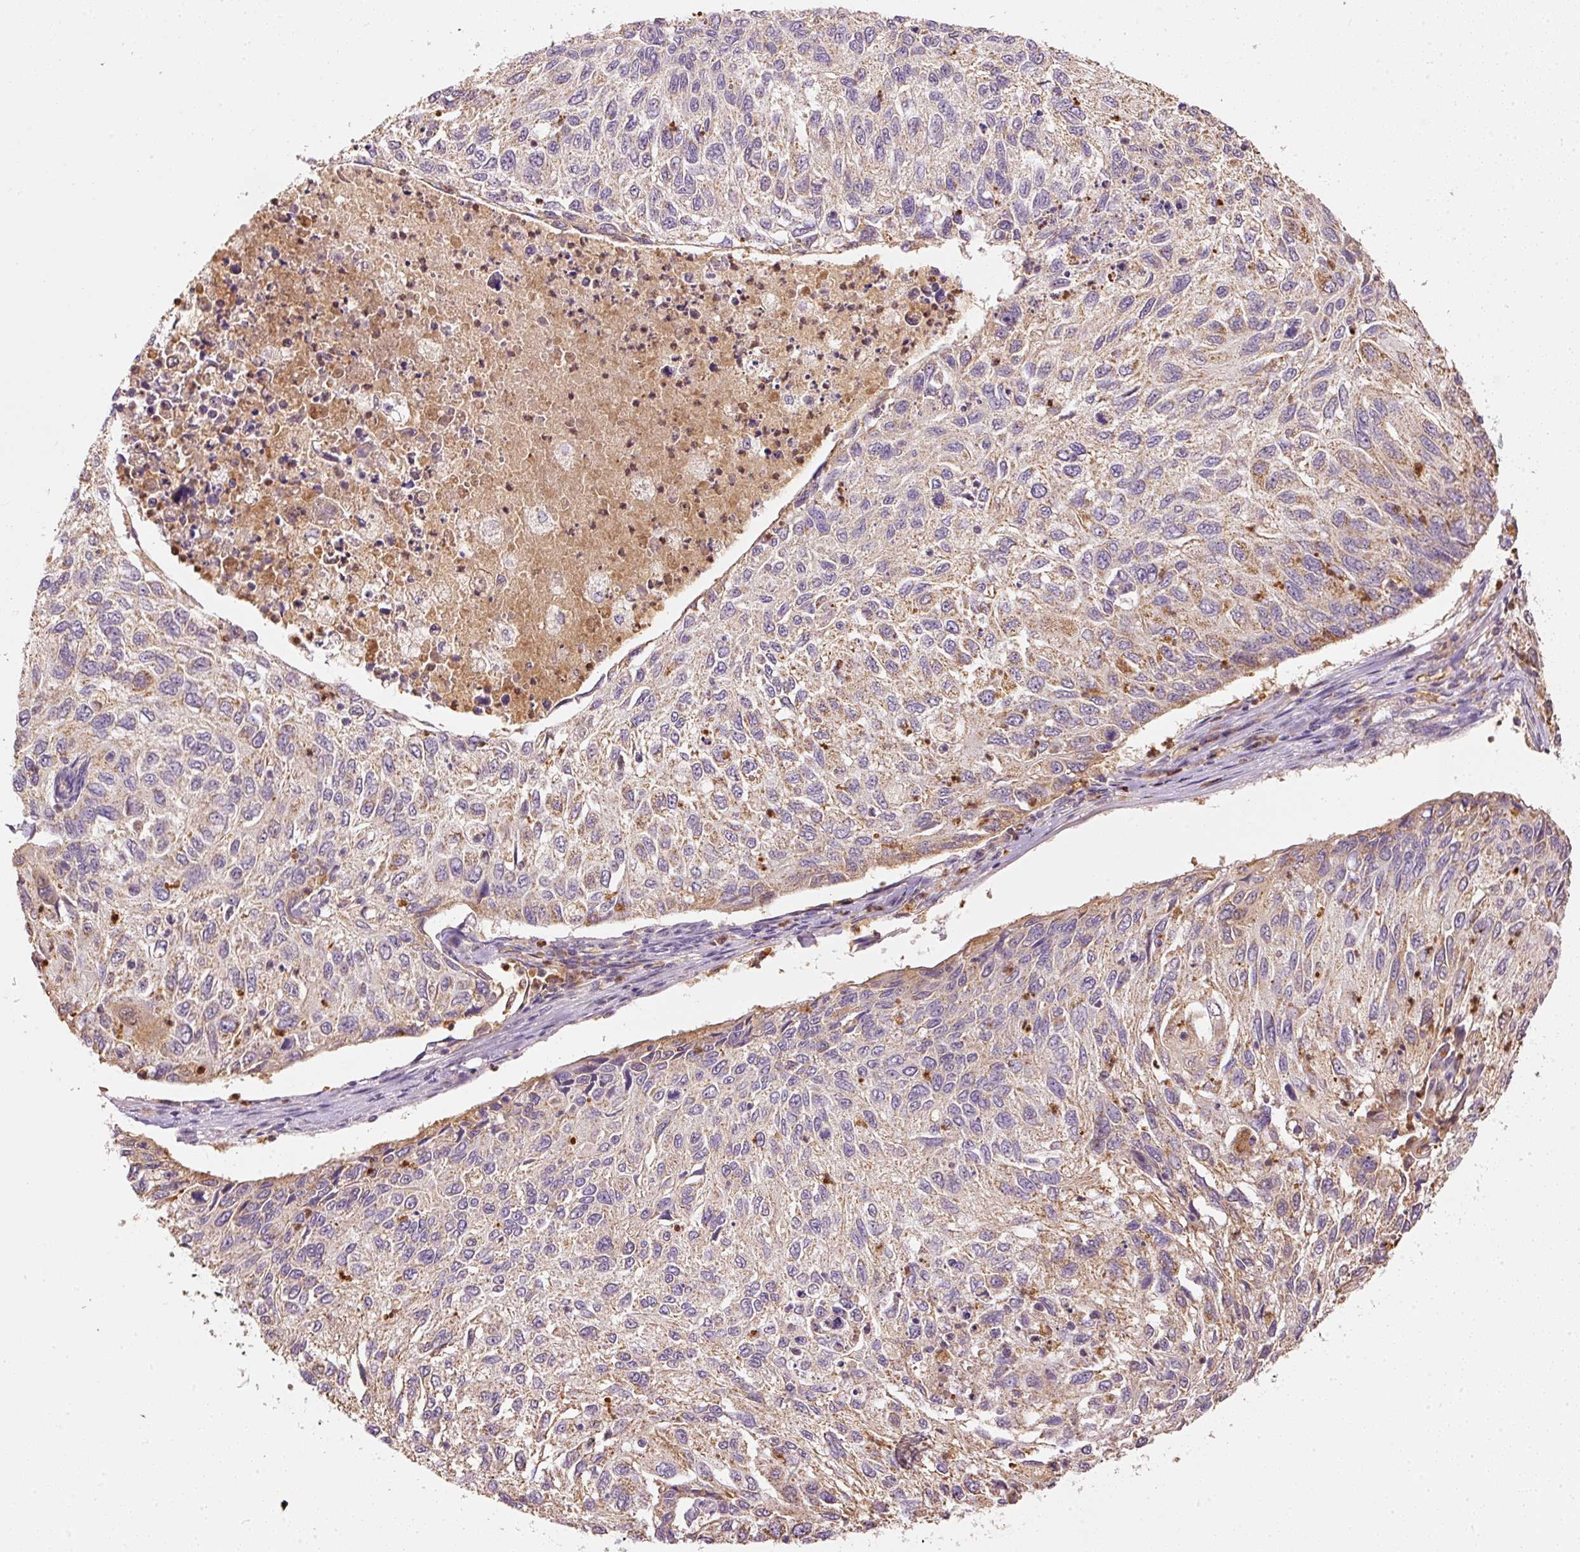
{"staining": {"intensity": "moderate", "quantity": "25%-75%", "location": "cytoplasmic/membranous"}, "tissue": "cervical cancer", "cell_type": "Tumor cells", "image_type": "cancer", "snomed": [{"axis": "morphology", "description": "Squamous cell carcinoma, NOS"}, {"axis": "topography", "description": "Cervix"}], "caption": "The micrograph exhibits immunohistochemical staining of cervical squamous cell carcinoma. There is moderate cytoplasmic/membranous staining is present in about 25%-75% of tumor cells.", "gene": "PSENEN", "patient": {"sex": "female", "age": 70}}